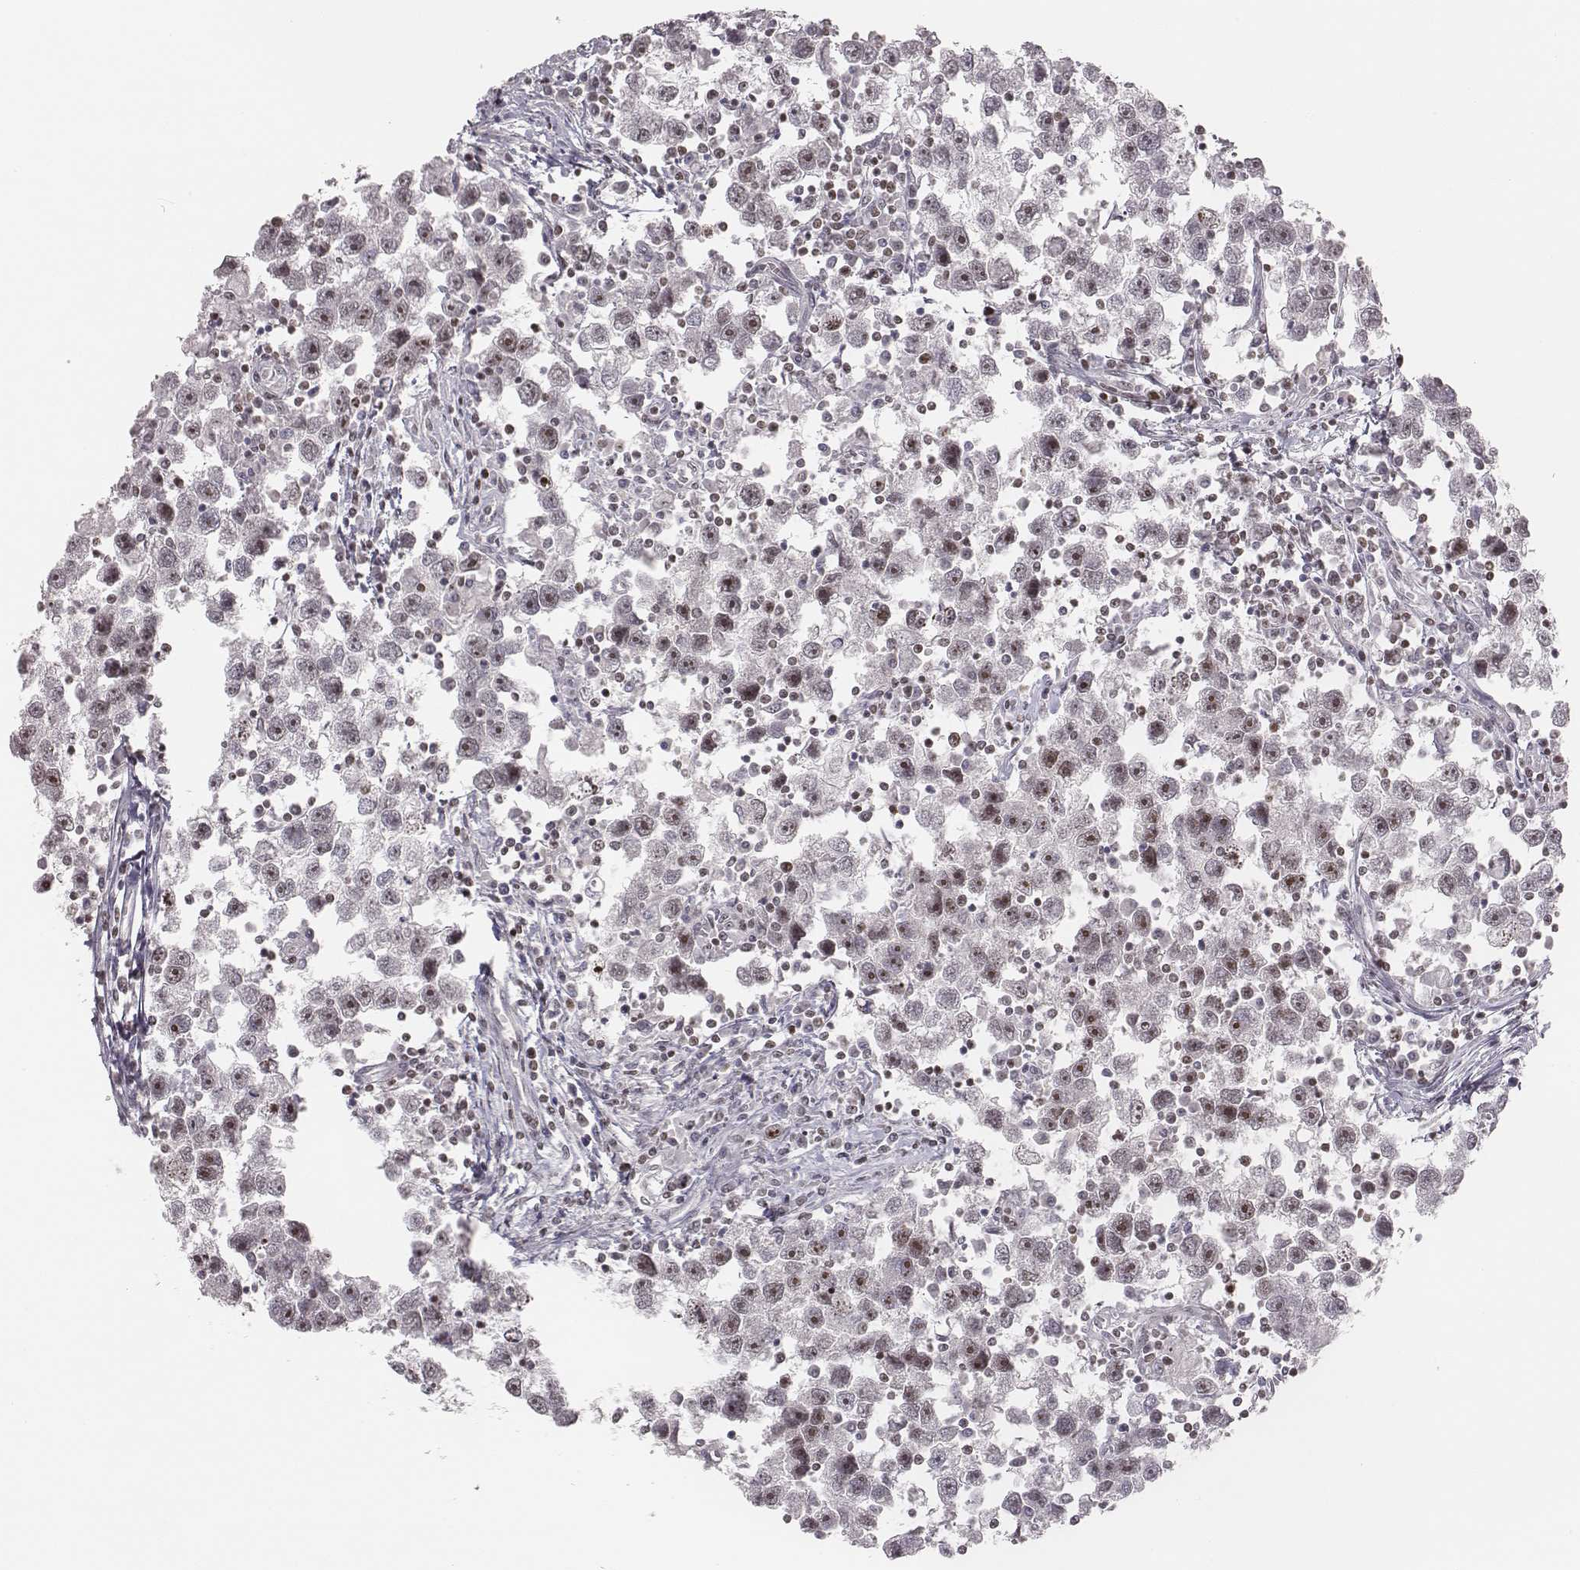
{"staining": {"intensity": "negative", "quantity": "none", "location": "none"}, "tissue": "testis cancer", "cell_type": "Tumor cells", "image_type": "cancer", "snomed": [{"axis": "morphology", "description": "Seminoma, NOS"}, {"axis": "topography", "description": "Testis"}], "caption": "Immunohistochemistry image of neoplastic tissue: human seminoma (testis) stained with DAB (3,3'-diaminobenzidine) exhibits no significant protein staining in tumor cells.", "gene": "NIFK", "patient": {"sex": "male", "age": 30}}